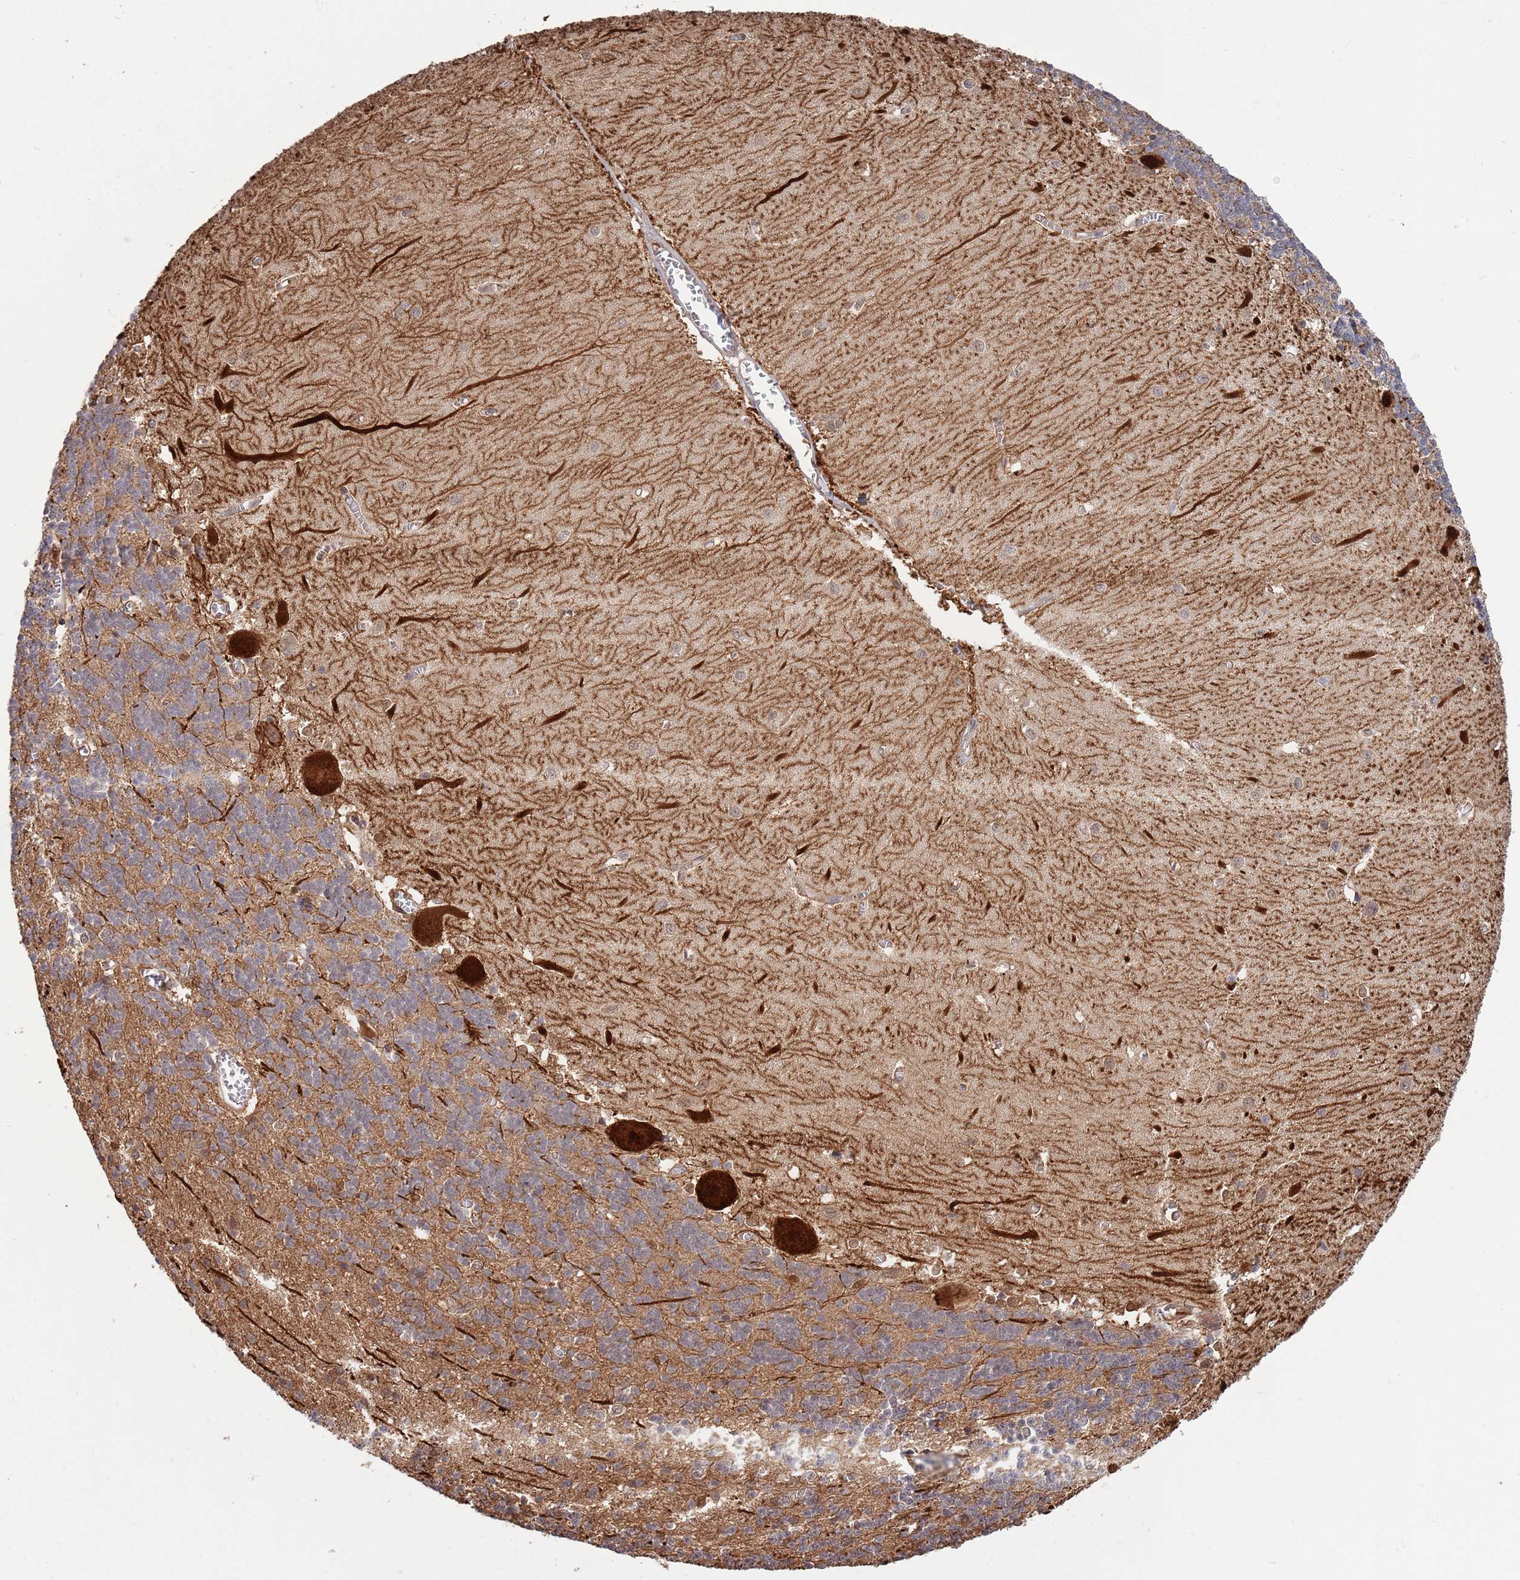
{"staining": {"intensity": "moderate", "quantity": "25%-75%", "location": "cytoplasmic/membranous"}, "tissue": "cerebellum", "cell_type": "Cells in granular layer", "image_type": "normal", "snomed": [{"axis": "morphology", "description": "Normal tissue, NOS"}, {"axis": "topography", "description": "Cerebellum"}], "caption": "Immunohistochemical staining of benign human cerebellum exhibits medium levels of moderate cytoplasmic/membranous staining in about 25%-75% of cells in granular layer. The staining was performed using DAB to visualize the protein expression in brown, while the nuclei were stained in blue with hematoxylin (Magnification: 20x).", "gene": "SALL1", "patient": {"sex": "male", "age": 37}}